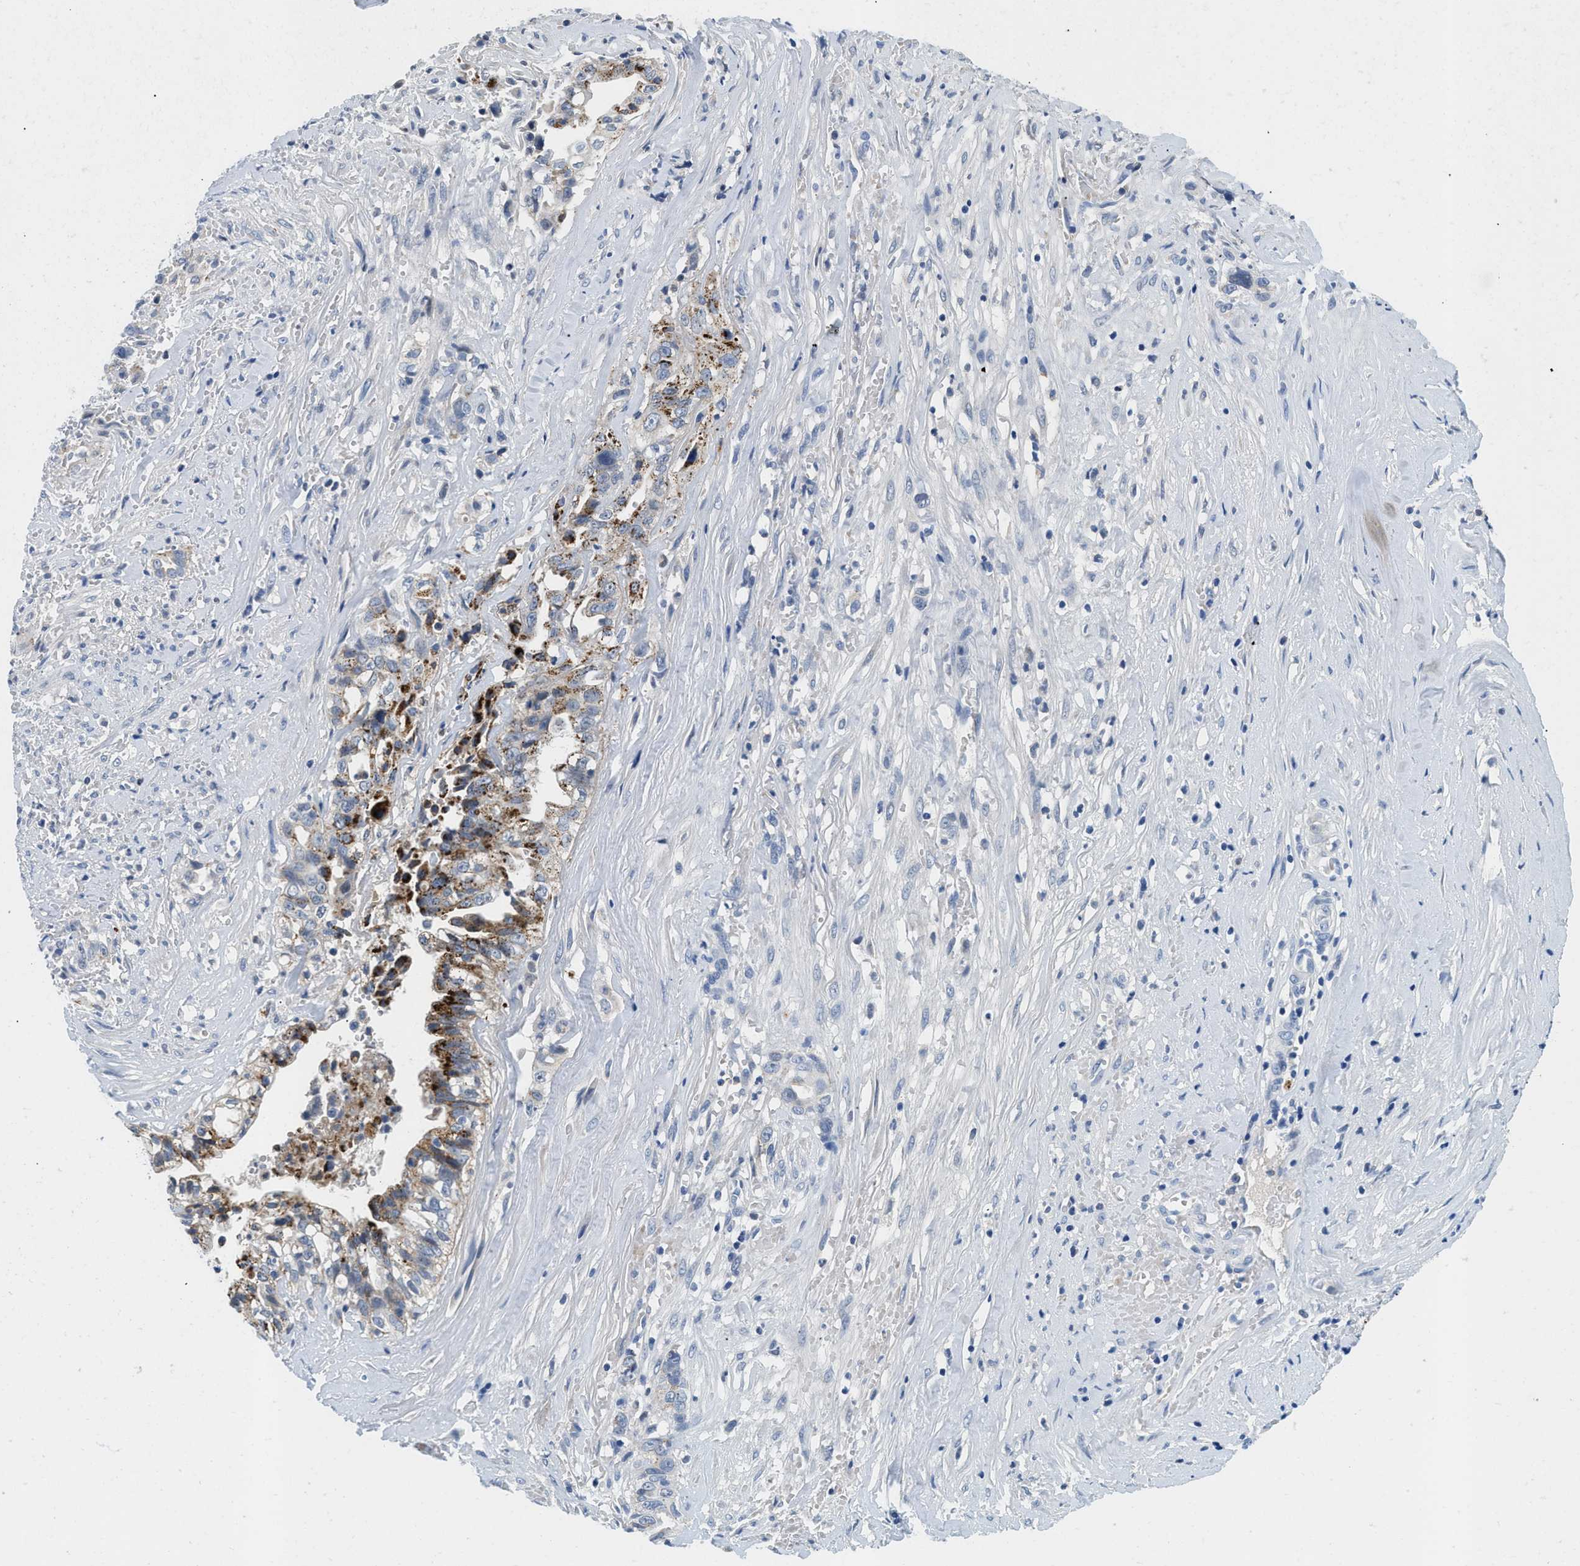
{"staining": {"intensity": "moderate", "quantity": "25%-75%", "location": "cytoplasmic/membranous"}, "tissue": "liver cancer", "cell_type": "Tumor cells", "image_type": "cancer", "snomed": [{"axis": "morphology", "description": "Cholangiocarcinoma"}, {"axis": "topography", "description": "Liver"}], "caption": "Protein expression analysis of cholangiocarcinoma (liver) shows moderate cytoplasmic/membranous expression in about 25%-75% of tumor cells. Using DAB (brown) and hematoxylin (blue) stains, captured at high magnification using brightfield microscopy.", "gene": "TSPAN3", "patient": {"sex": "female", "age": 70}}